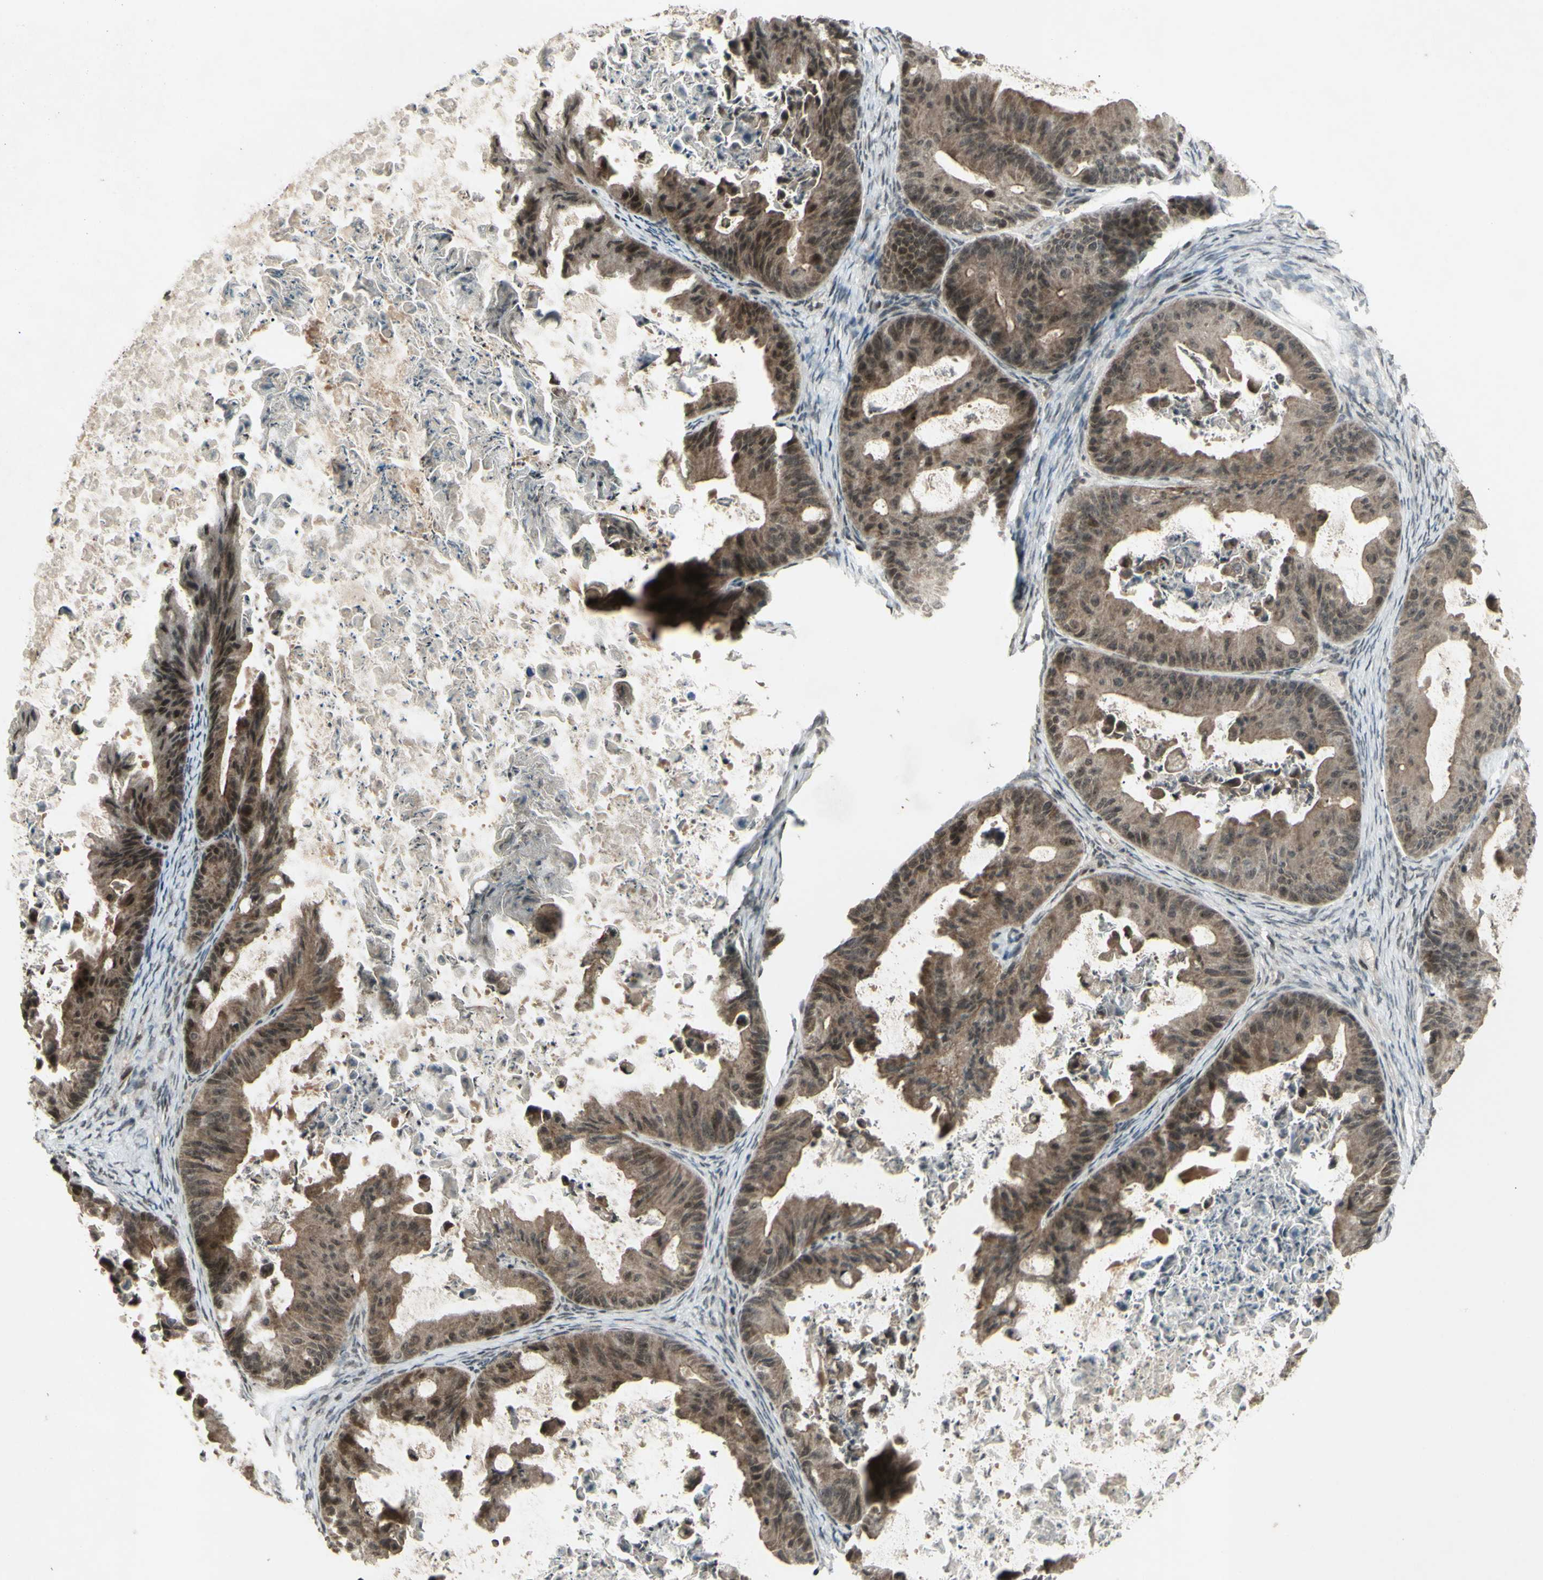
{"staining": {"intensity": "moderate", "quantity": ">75%", "location": "cytoplasmic/membranous,nuclear"}, "tissue": "ovarian cancer", "cell_type": "Tumor cells", "image_type": "cancer", "snomed": [{"axis": "morphology", "description": "Cystadenocarcinoma, mucinous, NOS"}, {"axis": "topography", "description": "Ovary"}], "caption": "IHC image of human mucinous cystadenocarcinoma (ovarian) stained for a protein (brown), which shows medium levels of moderate cytoplasmic/membranous and nuclear positivity in approximately >75% of tumor cells.", "gene": "BLNK", "patient": {"sex": "female", "age": 37}}